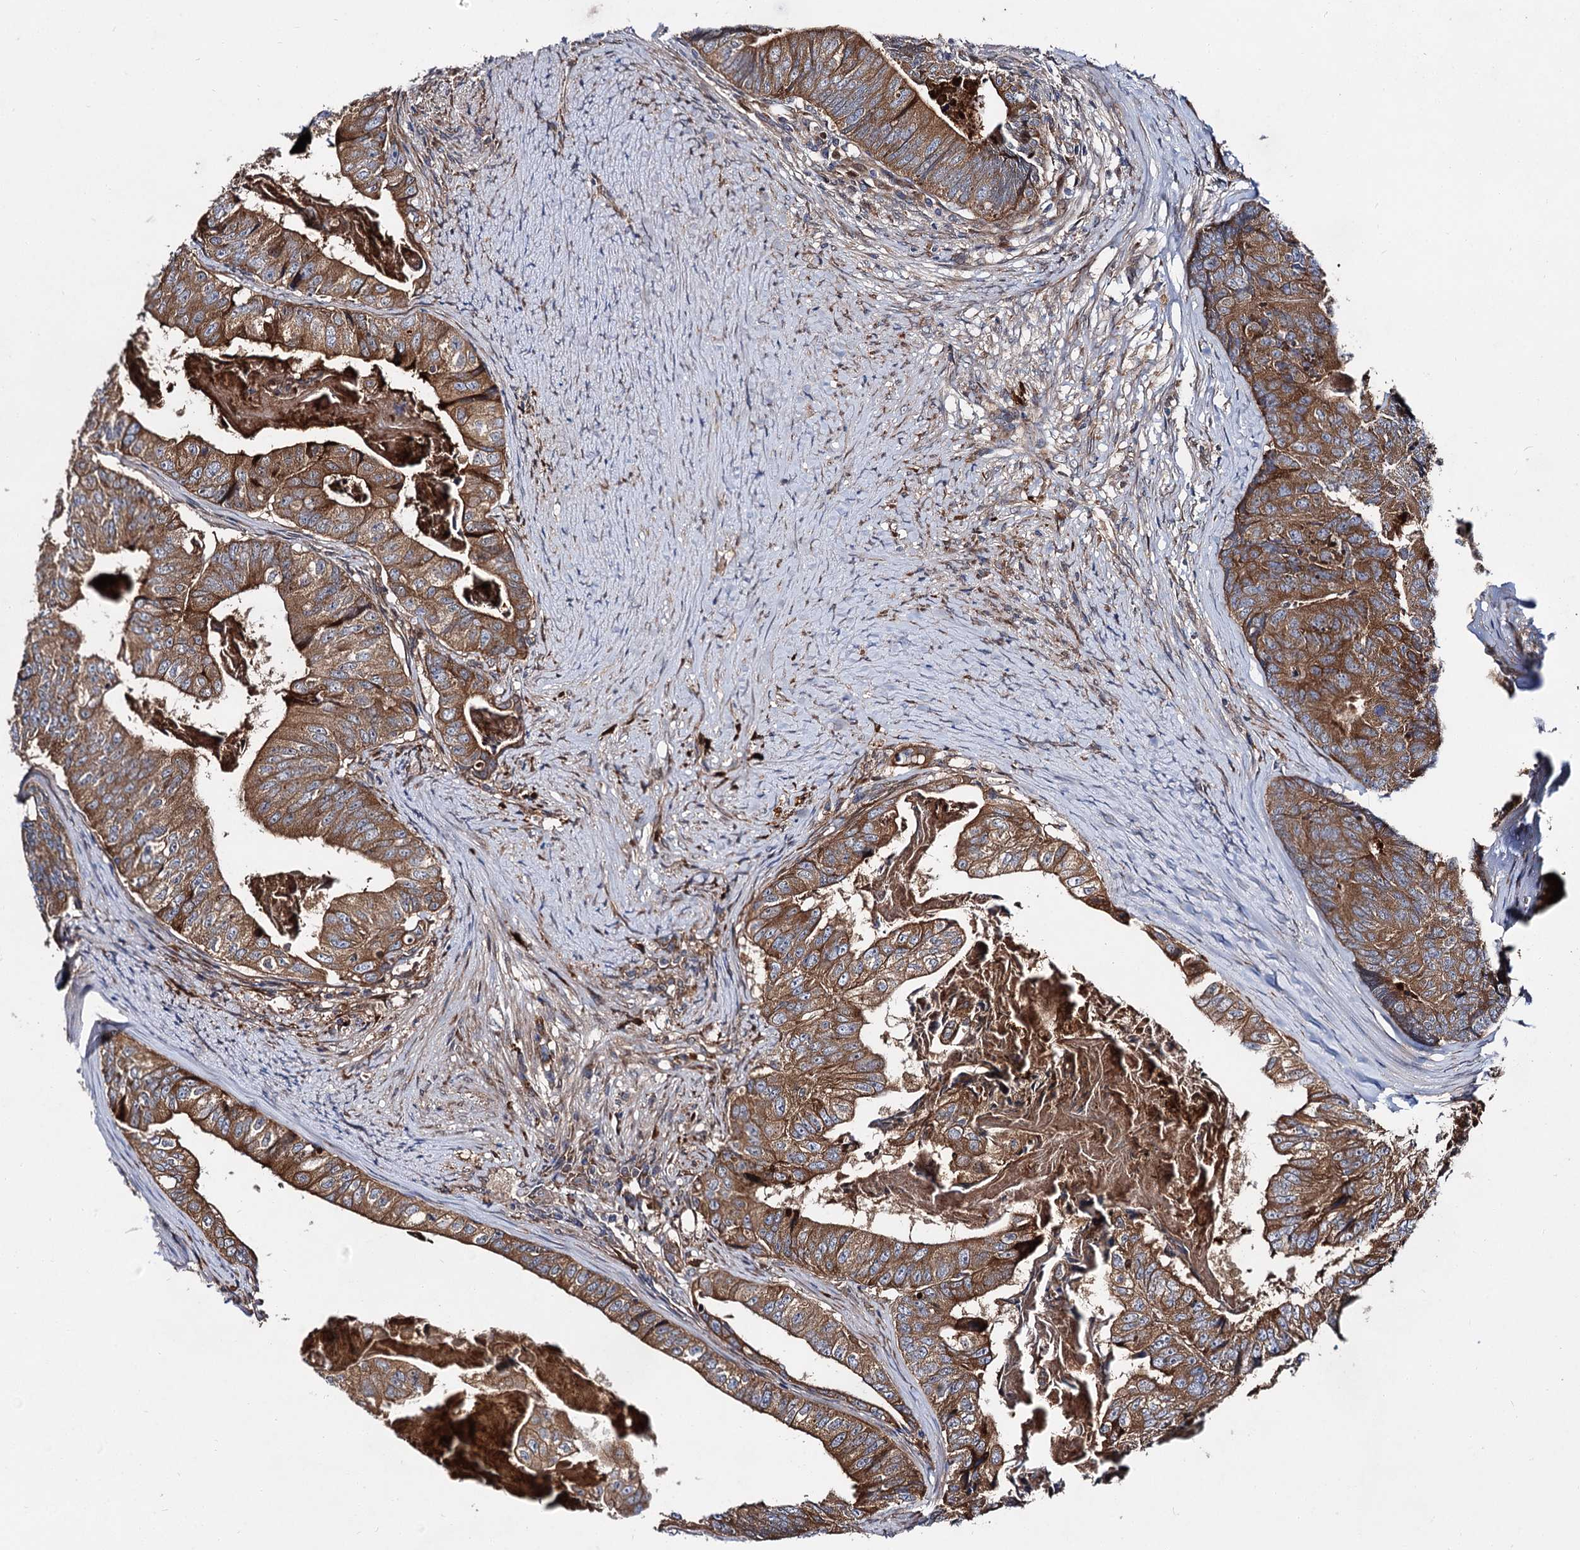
{"staining": {"intensity": "moderate", "quantity": ">75%", "location": "cytoplasmic/membranous"}, "tissue": "colorectal cancer", "cell_type": "Tumor cells", "image_type": "cancer", "snomed": [{"axis": "morphology", "description": "Adenocarcinoma, NOS"}, {"axis": "topography", "description": "Colon"}], "caption": "A brown stain labels moderate cytoplasmic/membranous positivity of a protein in human colorectal cancer (adenocarcinoma) tumor cells.", "gene": "NAA25", "patient": {"sex": "female", "age": 67}}